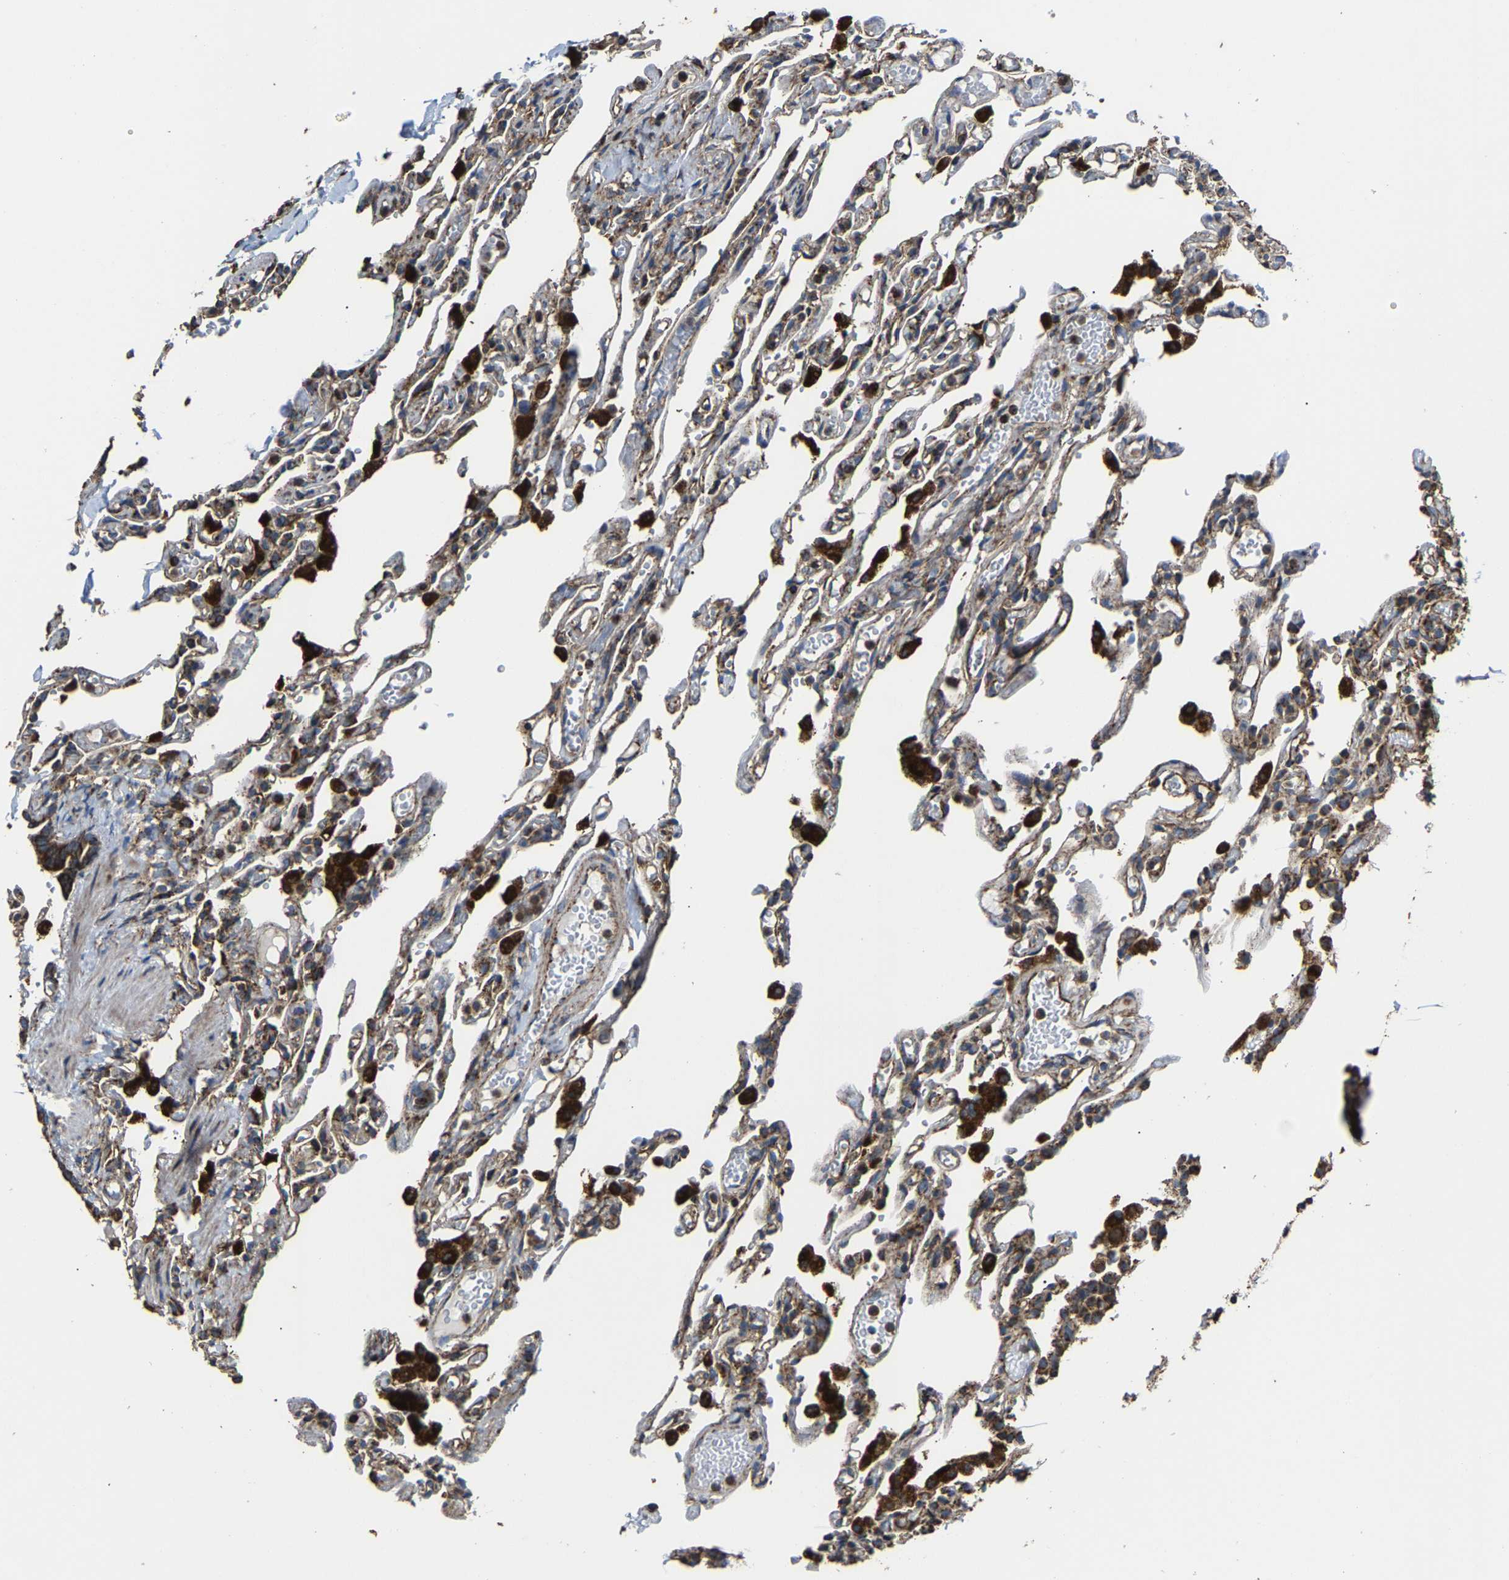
{"staining": {"intensity": "moderate", "quantity": ">75%", "location": "cytoplasmic/membranous"}, "tissue": "lung", "cell_type": "Alveolar cells", "image_type": "normal", "snomed": [{"axis": "morphology", "description": "Normal tissue, NOS"}, {"axis": "topography", "description": "Lung"}], "caption": "Lung stained with immunohistochemistry shows moderate cytoplasmic/membranous expression in approximately >75% of alveolar cells. (Brightfield microscopy of DAB IHC at high magnification).", "gene": "NDUFV3", "patient": {"sex": "male", "age": 21}}